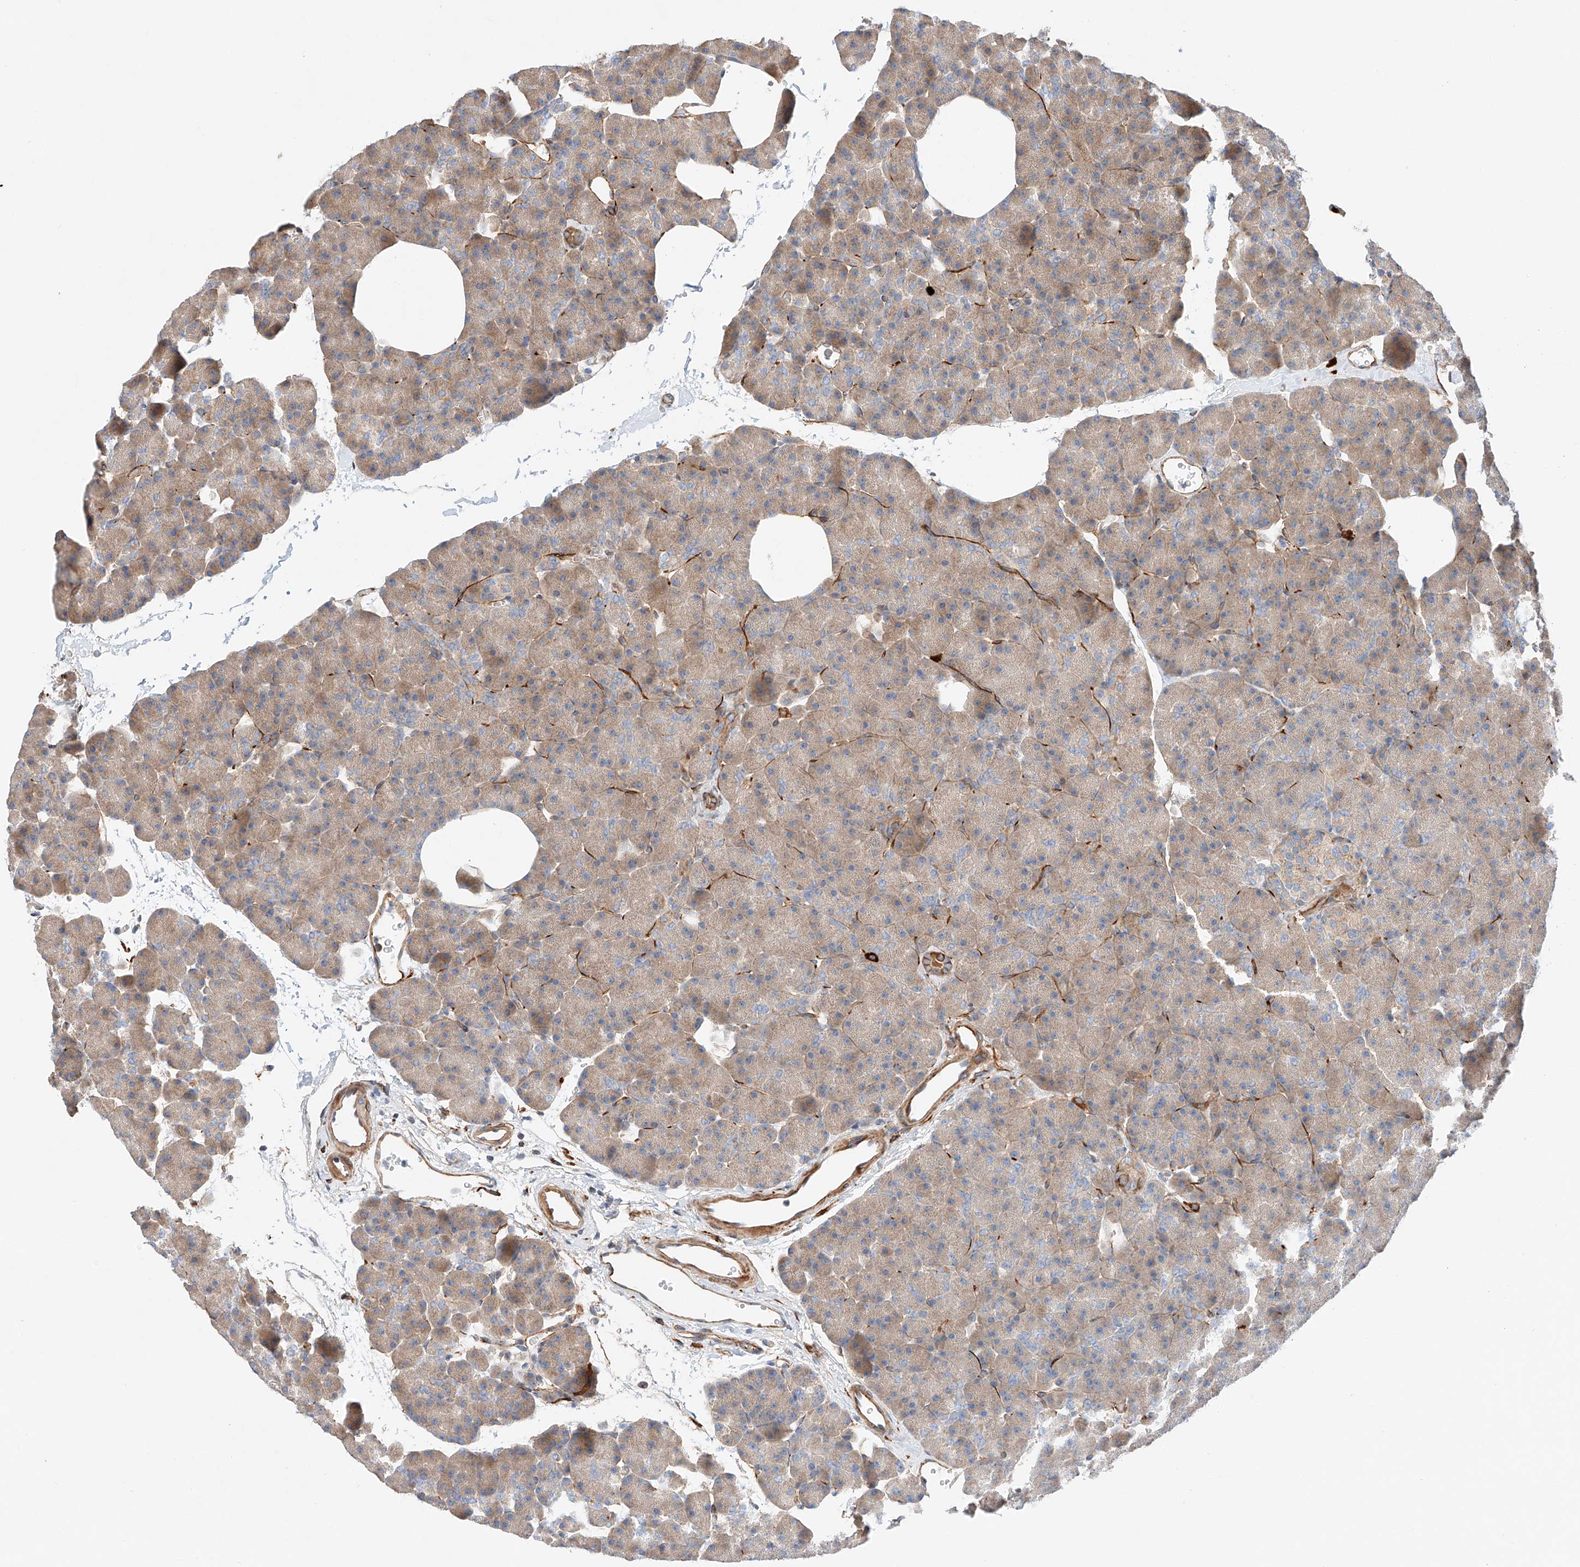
{"staining": {"intensity": "moderate", "quantity": "25%-75%", "location": "cytoplasmic/membranous"}, "tissue": "pancreas", "cell_type": "Exocrine glandular cells", "image_type": "normal", "snomed": [{"axis": "morphology", "description": "Normal tissue, NOS"}, {"axis": "morphology", "description": "Carcinoid, malignant, NOS"}, {"axis": "topography", "description": "Pancreas"}], "caption": "Human pancreas stained with a brown dye demonstrates moderate cytoplasmic/membranous positive expression in approximately 25%-75% of exocrine glandular cells.", "gene": "MINDY4", "patient": {"sex": "female", "age": 35}}